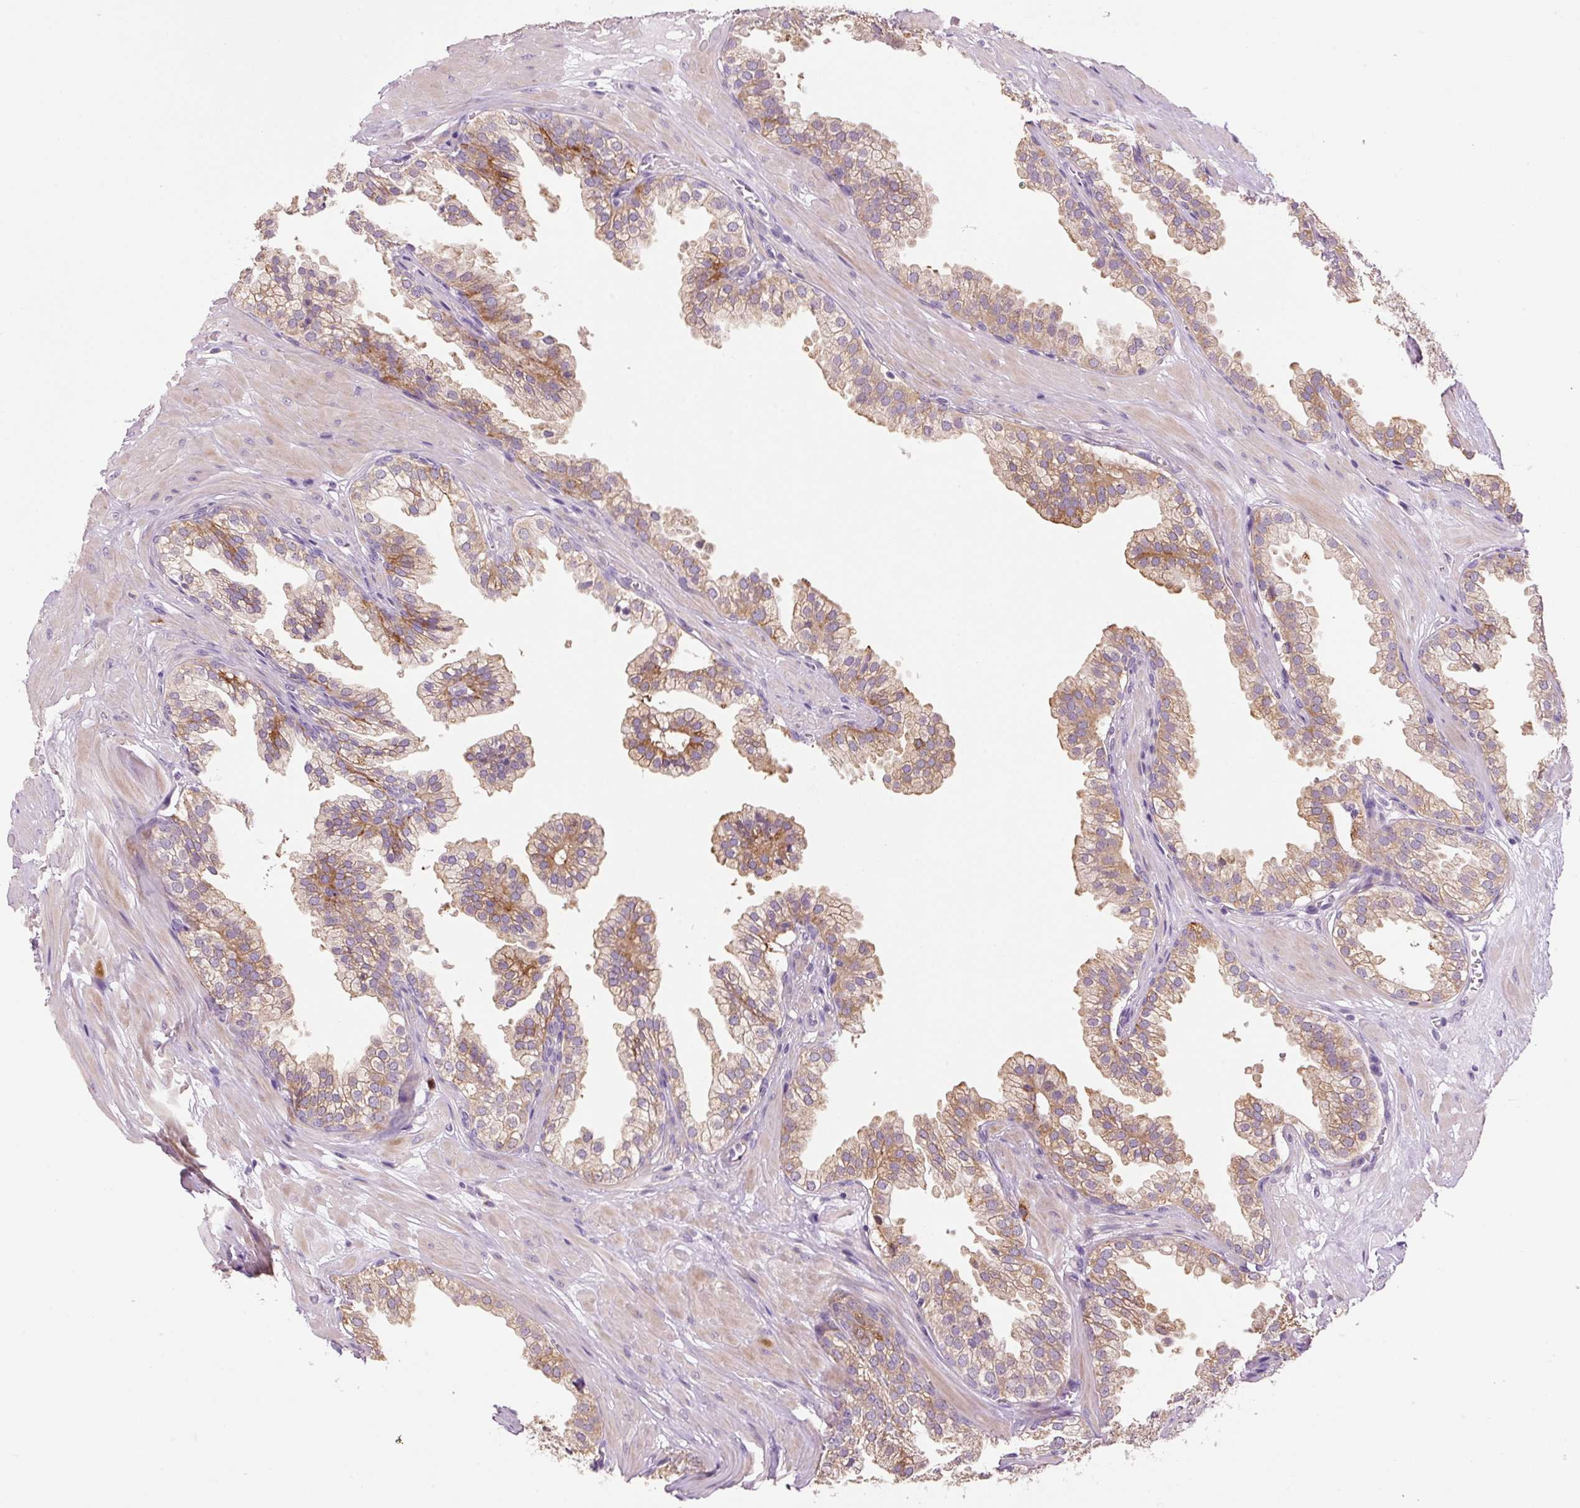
{"staining": {"intensity": "moderate", "quantity": ">75%", "location": "cytoplasmic/membranous"}, "tissue": "prostate", "cell_type": "Glandular cells", "image_type": "normal", "snomed": [{"axis": "morphology", "description": "Normal tissue, NOS"}, {"axis": "topography", "description": "Prostate"}, {"axis": "topography", "description": "Peripheral nerve tissue"}], "caption": "Moderate cytoplasmic/membranous expression for a protein is present in about >75% of glandular cells of unremarkable prostate using IHC.", "gene": "HAX1", "patient": {"sex": "male", "age": 55}}